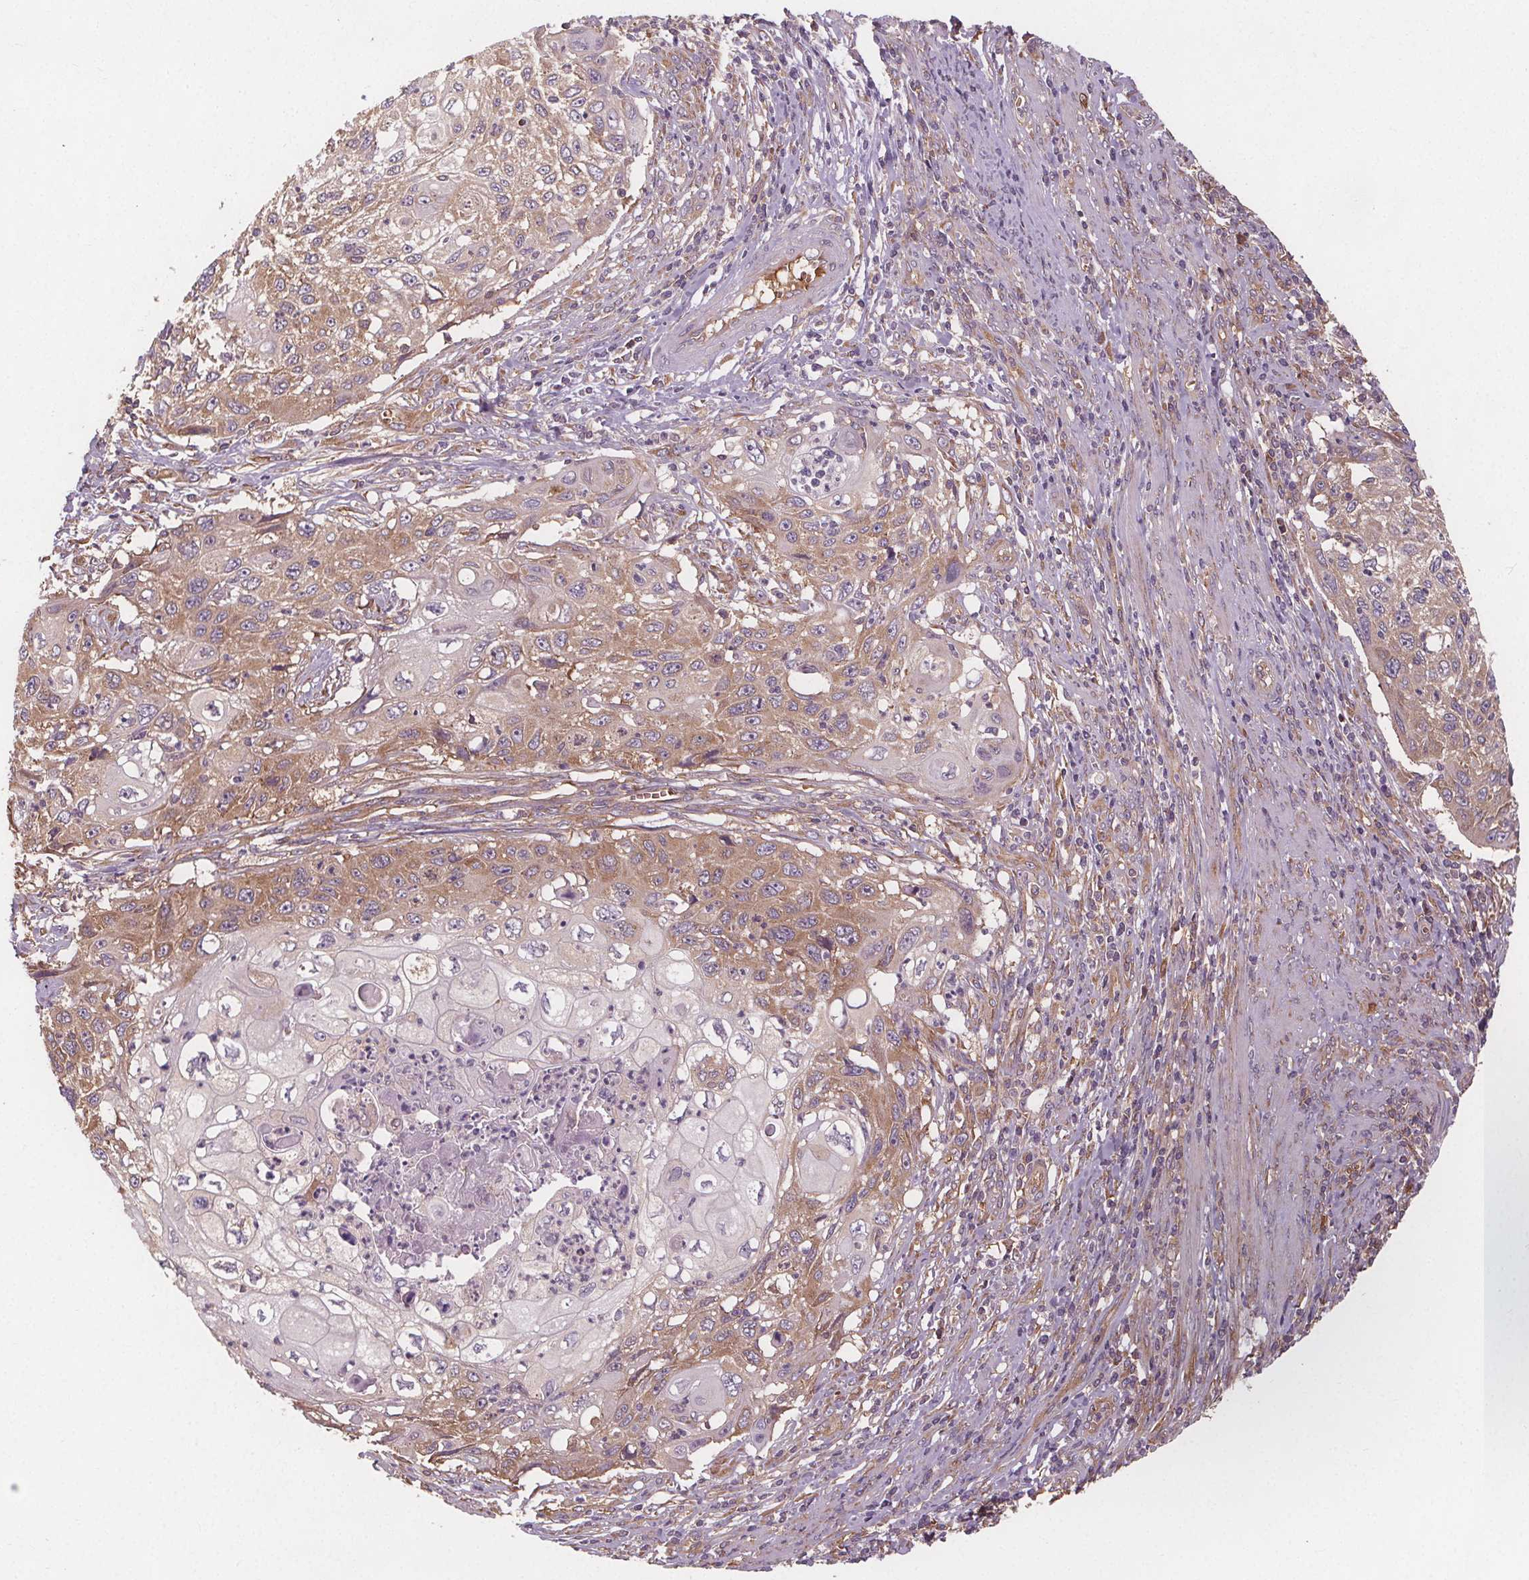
{"staining": {"intensity": "weak", "quantity": "25%-75%", "location": "cytoplasmic/membranous"}, "tissue": "cervical cancer", "cell_type": "Tumor cells", "image_type": "cancer", "snomed": [{"axis": "morphology", "description": "Squamous cell carcinoma, NOS"}, {"axis": "topography", "description": "Cervix"}], "caption": "The immunohistochemical stain highlights weak cytoplasmic/membranous staining in tumor cells of cervical squamous cell carcinoma tissue.", "gene": "EIF3D", "patient": {"sex": "female", "age": 70}}